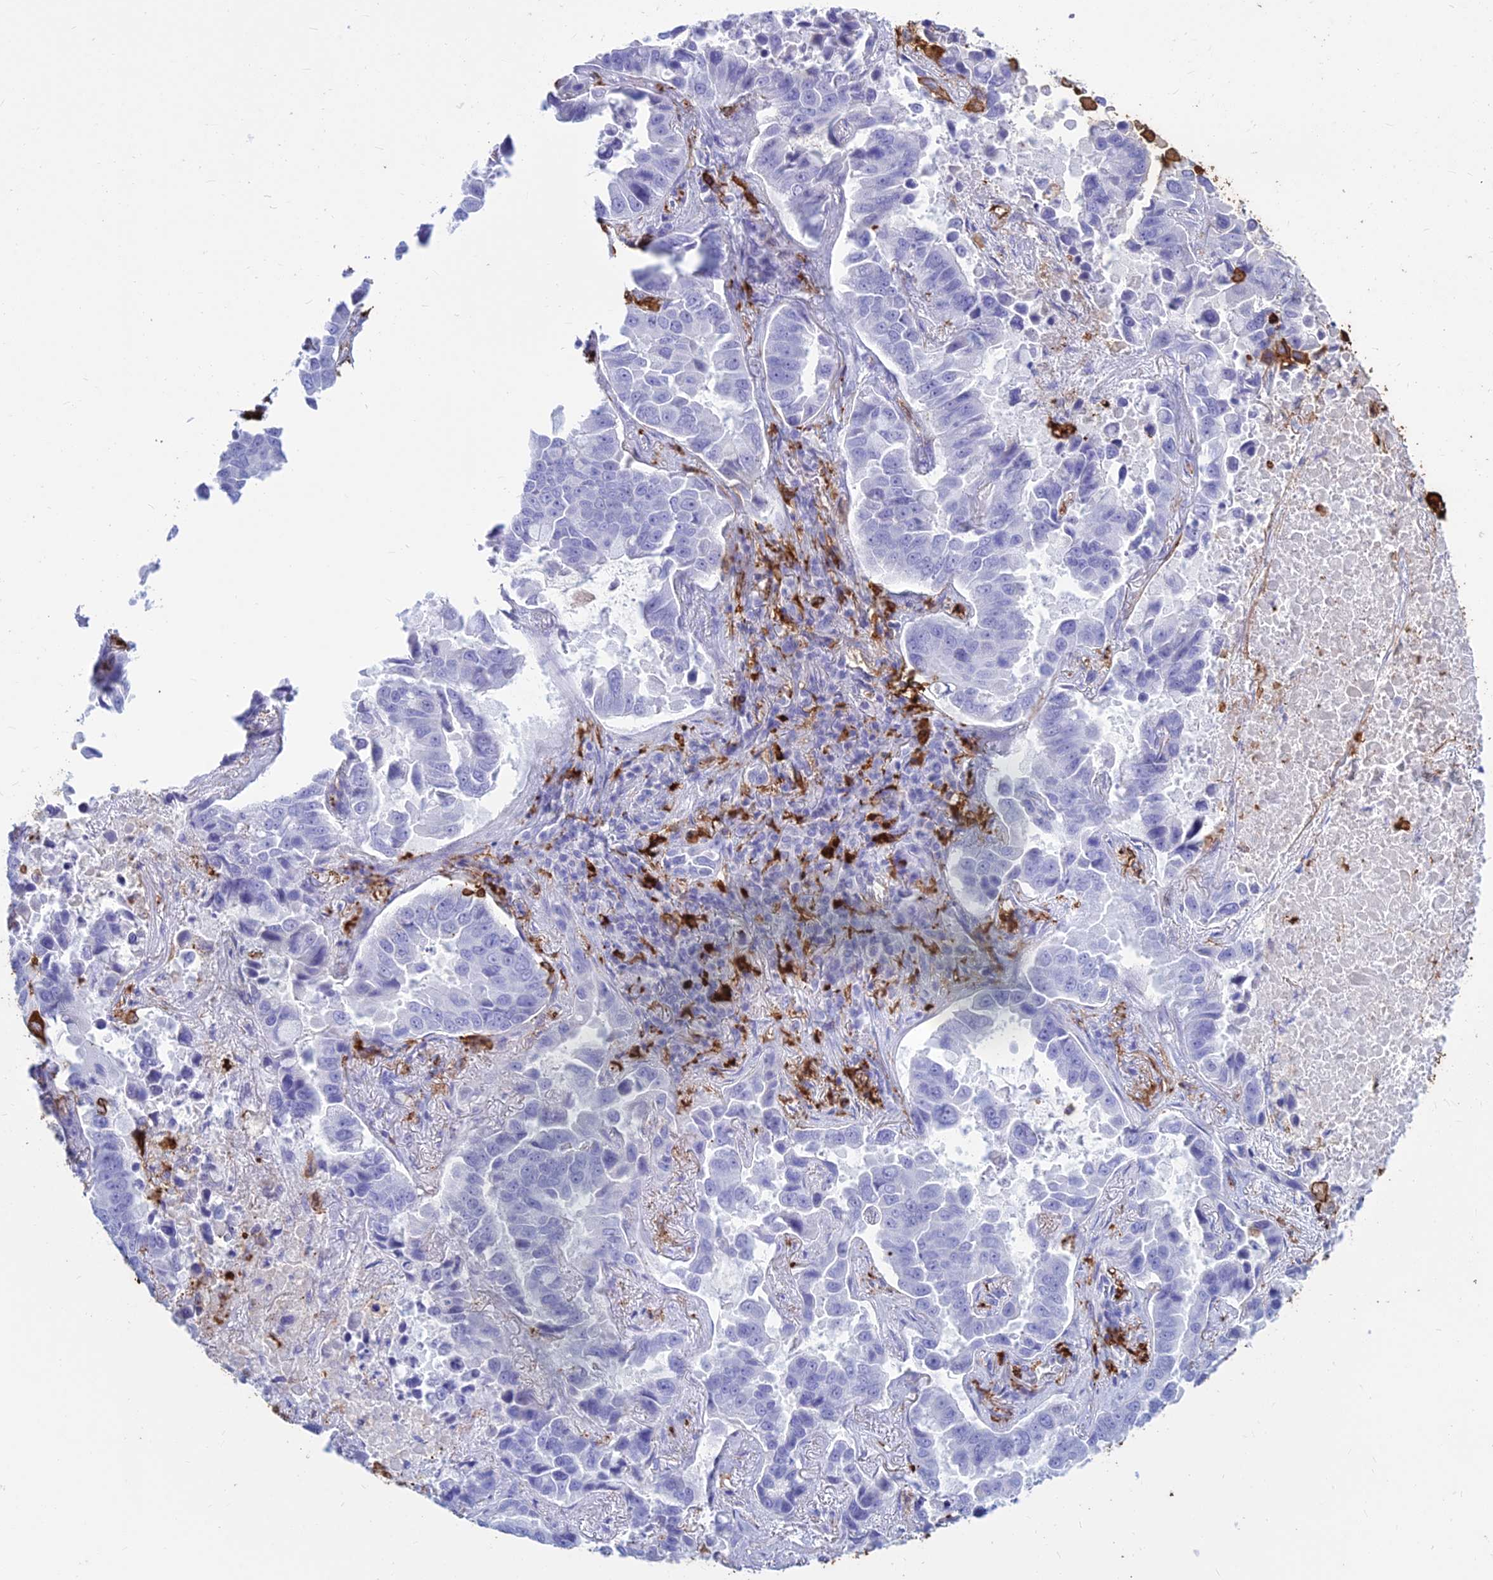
{"staining": {"intensity": "strong", "quantity": "25%-75%", "location": "cytoplasmic/membranous"}, "tissue": "lung cancer", "cell_type": "Tumor cells", "image_type": "cancer", "snomed": [{"axis": "morphology", "description": "Adenocarcinoma, NOS"}, {"axis": "topography", "description": "Lung"}], "caption": "IHC photomicrograph of neoplastic tissue: human adenocarcinoma (lung) stained using immunohistochemistry (IHC) exhibits high levels of strong protein expression localized specifically in the cytoplasmic/membranous of tumor cells, appearing as a cytoplasmic/membranous brown color.", "gene": "HLA-DRB1", "patient": {"sex": "male", "age": 64}}